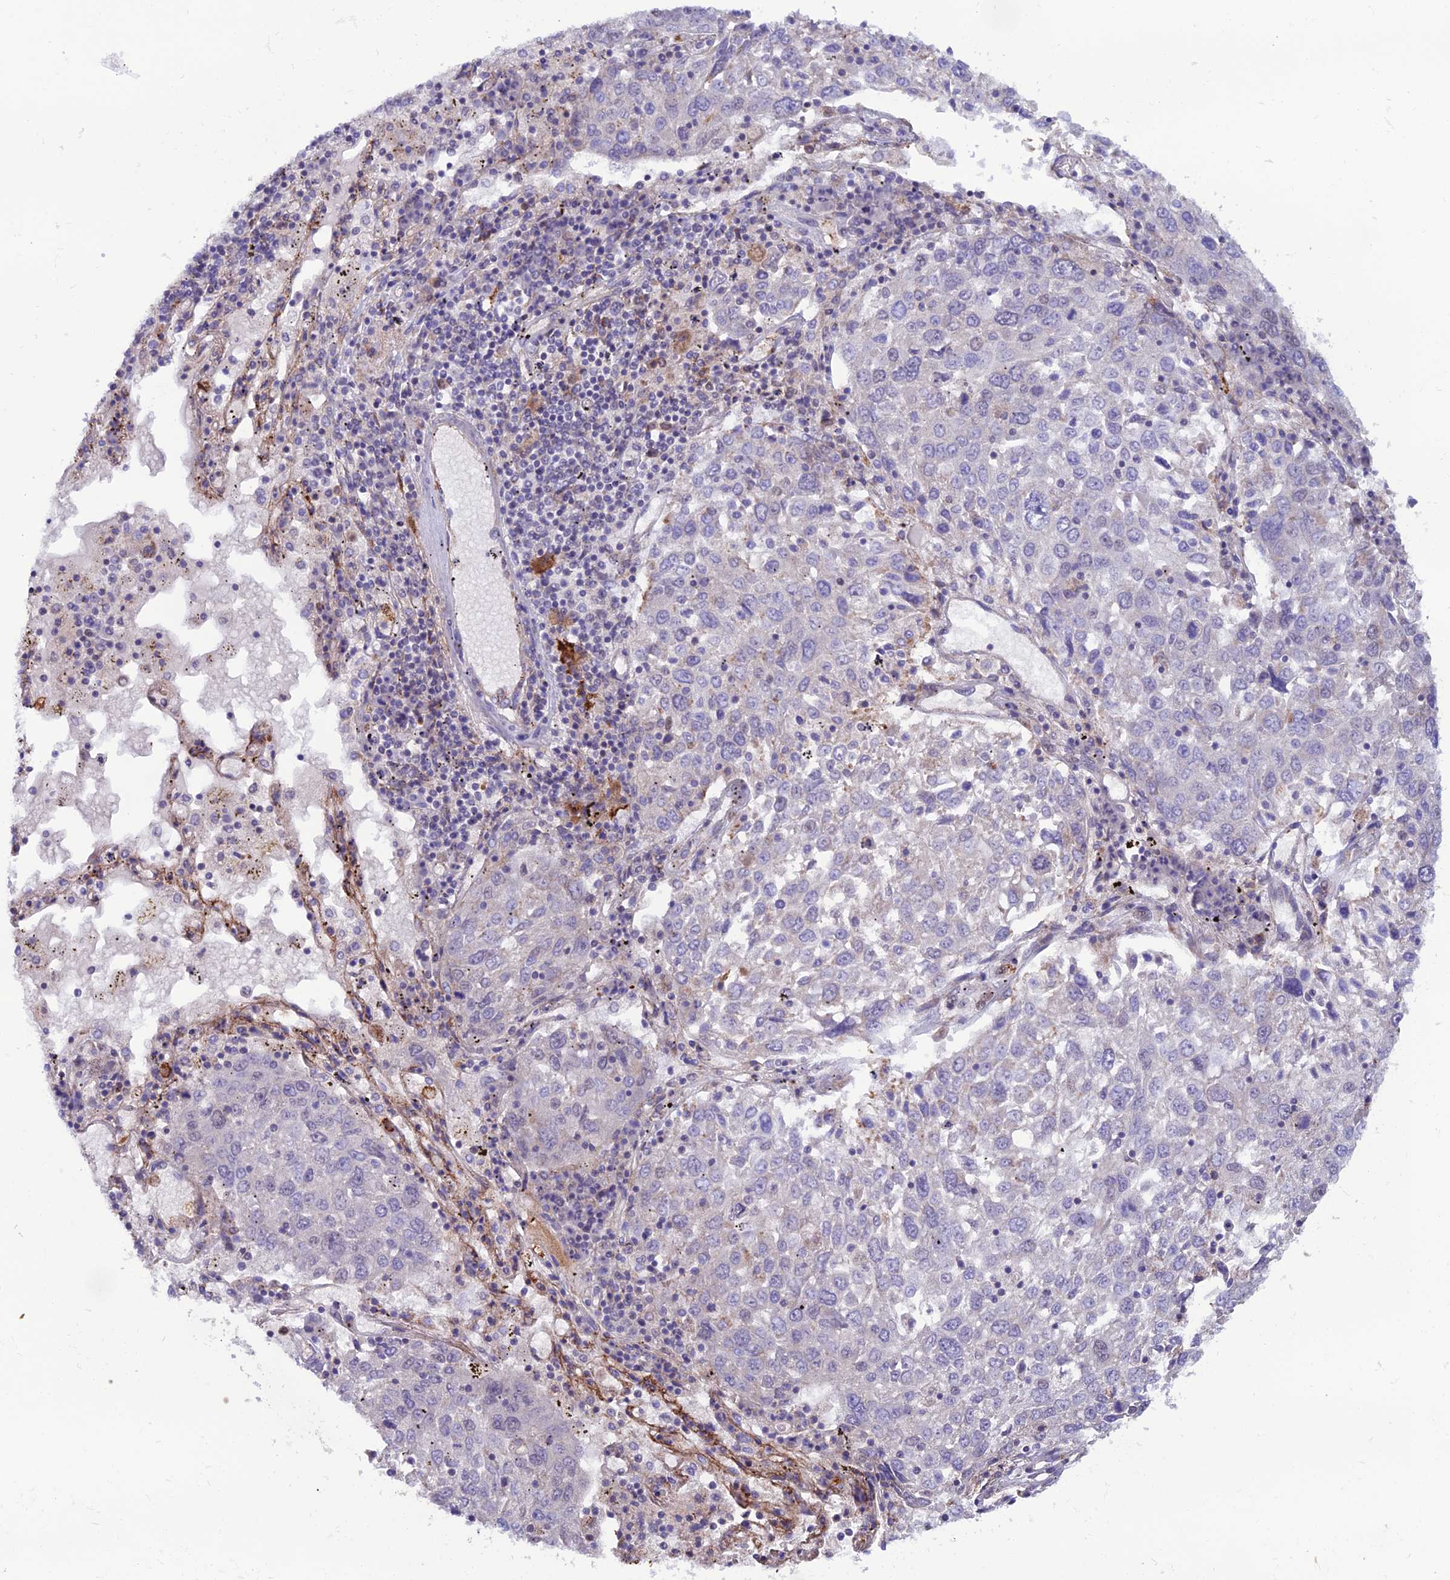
{"staining": {"intensity": "negative", "quantity": "none", "location": "none"}, "tissue": "lung cancer", "cell_type": "Tumor cells", "image_type": "cancer", "snomed": [{"axis": "morphology", "description": "Squamous cell carcinoma, NOS"}, {"axis": "topography", "description": "Lung"}], "caption": "Lung cancer (squamous cell carcinoma) stained for a protein using immunohistochemistry (IHC) shows no positivity tumor cells.", "gene": "COL6A6", "patient": {"sex": "male", "age": 65}}